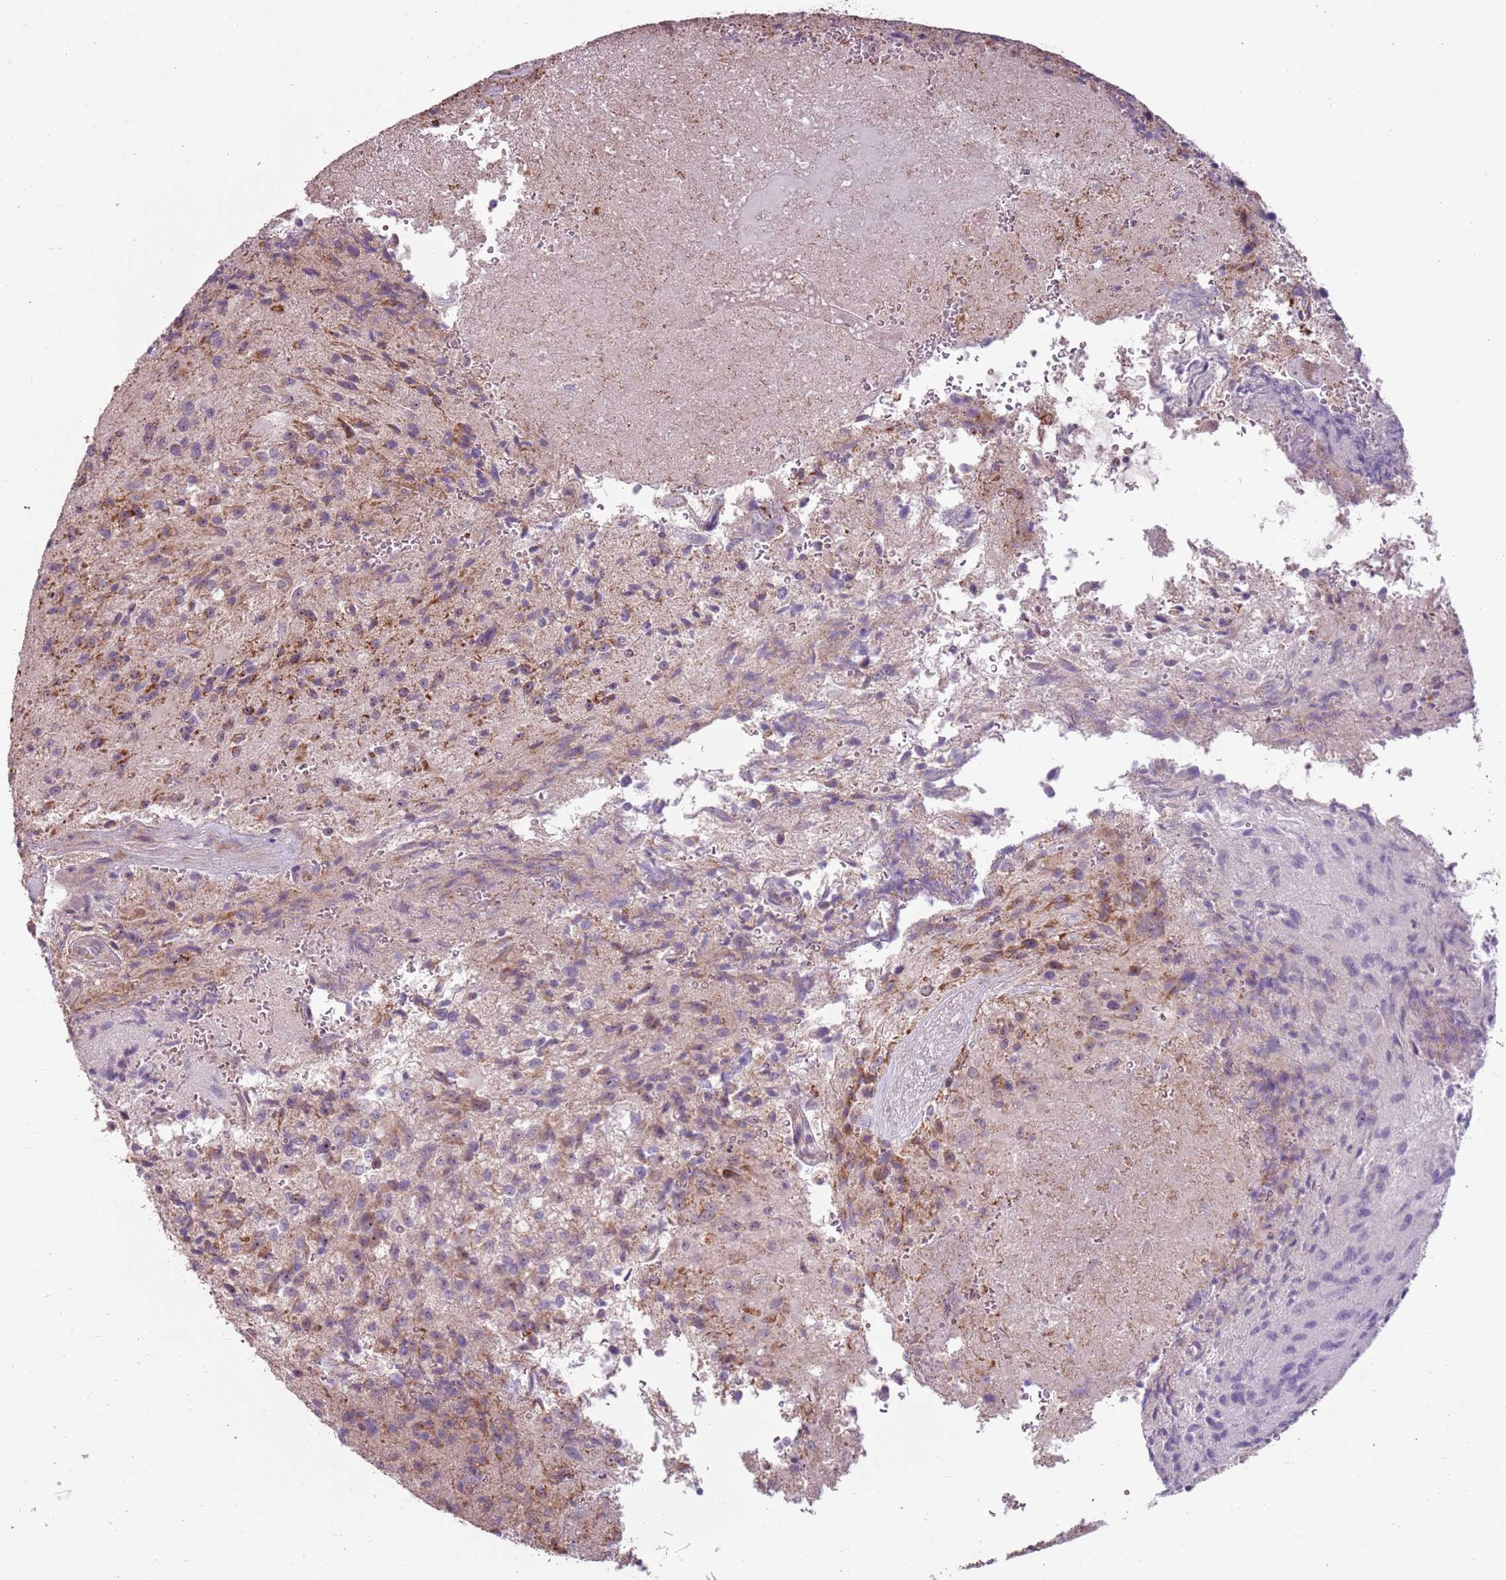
{"staining": {"intensity": "weak", "quantity": ">75%", "location": "cytoplasmic/membranous"}, "tissue": "glioma", "cell_type": "Tumor cells", "image_type": "cancer", "snomed": [{"axis": "morphology", "description": "Normal tissue, NOS"}, {"axis": "morphology", "description": "Glioma, malignant, High grade"}, {"axis": "topography", "description": "Cerebral cortex"}], "caption": "Protein staining of glioma tissue demonstrates weak cytoplasmic/membranous positivity in approximately >75% of tumor cells.", "gene": "ZNF530", "patient": {"sex": "male", "age": 56}}